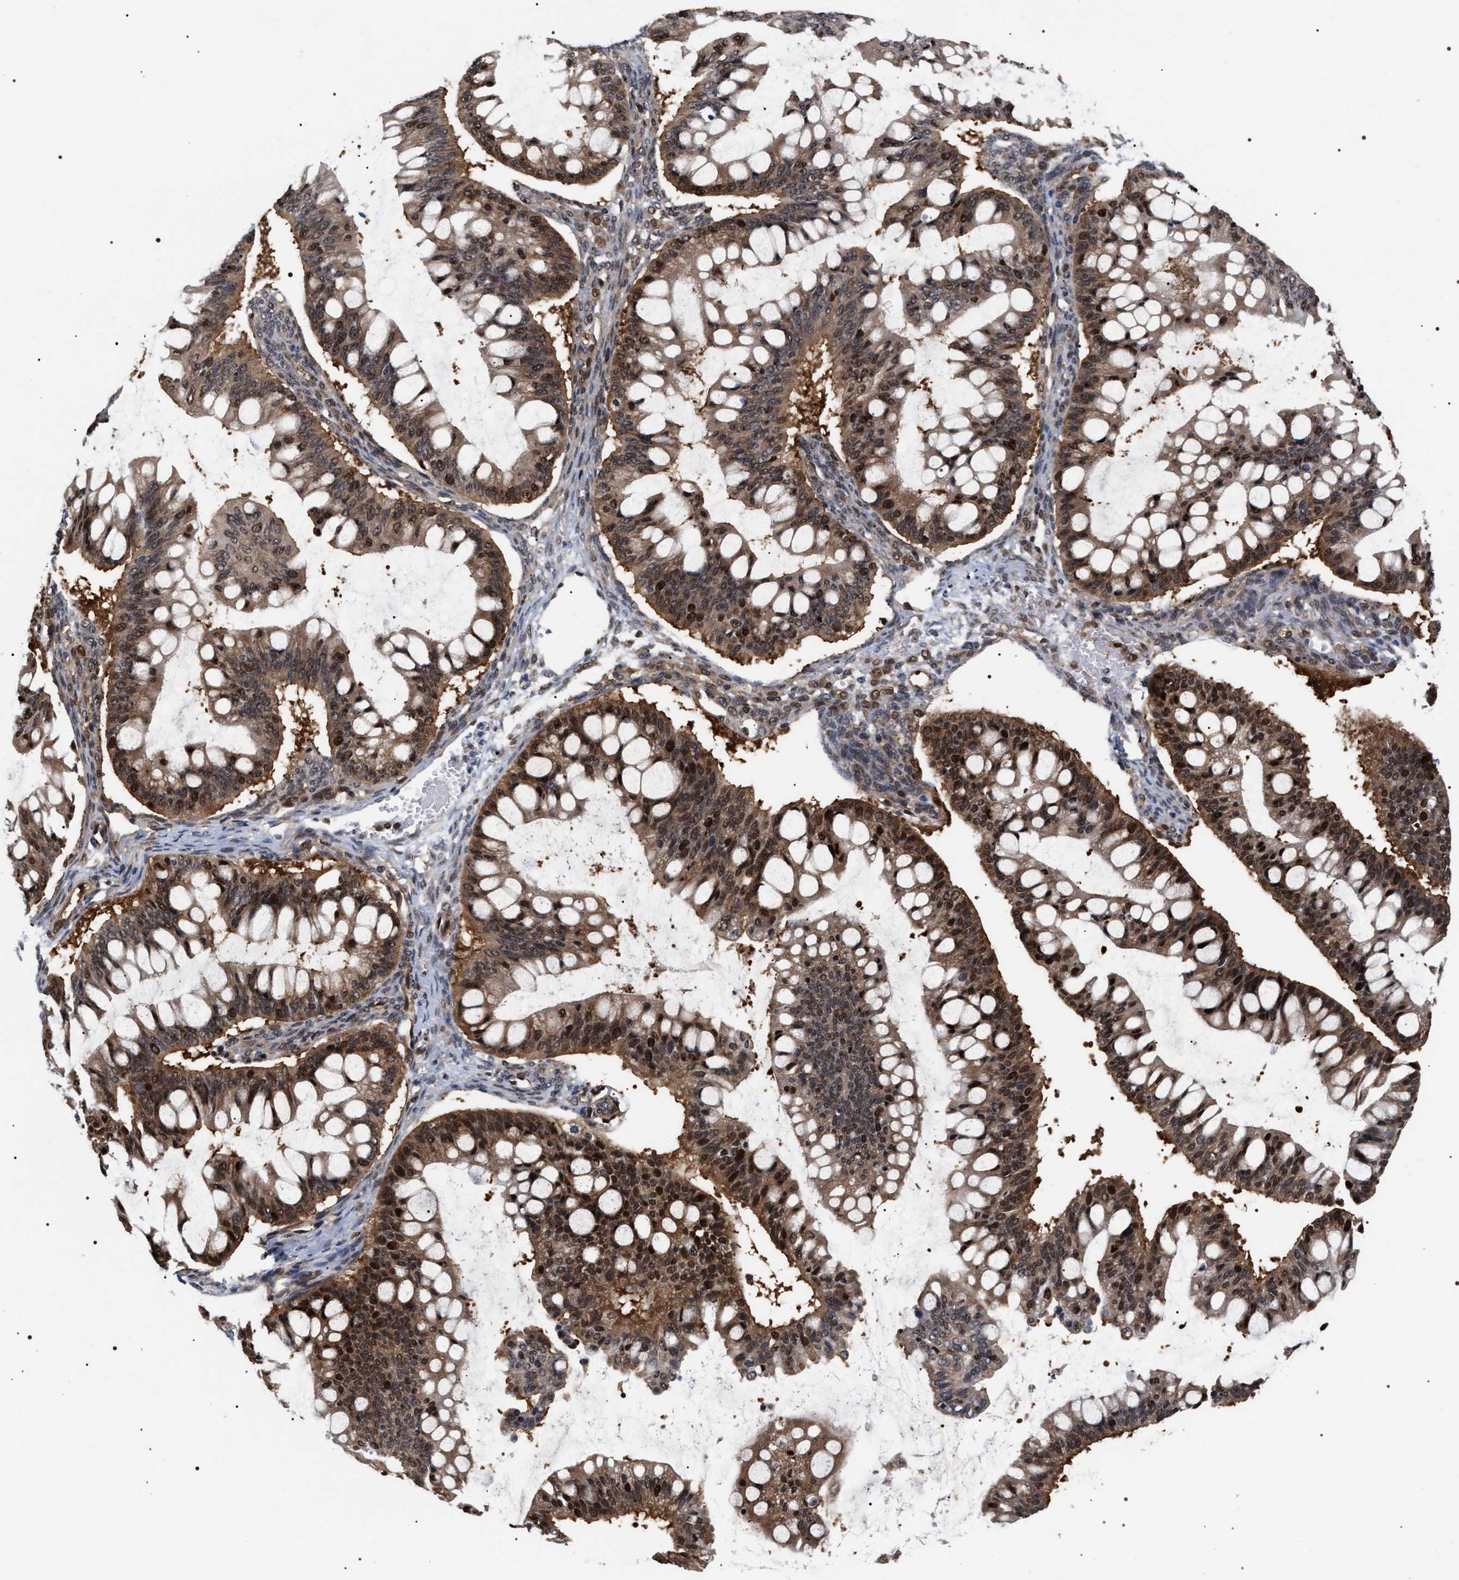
{"staining": {"intensity": "strong", "quantity": ">75%", "location": "cytoplasmic/membranous,nuclear"}, "tissue": "ovarian cancer", "cell_type": "Tumor cells", "image_type": "cancer", "snomed": [{"axis": "morphology", "description": "Cystadenocarcinoma, mucinous, NOS"}, {"axis": "topography", "description": "Ovary"}], "caption": "This photomicrograph displays mucinous cystadenocarcinoma (ovarian) stained with immunohistochemistry to label a protein in brown. The cytoplasmic/membranous and nuclear of tumor cells show strong positivity for the protein. Nuclei are counter-stained blue.", "gene": "BAG6", "patient": {"sex": "female", "age": 73}}